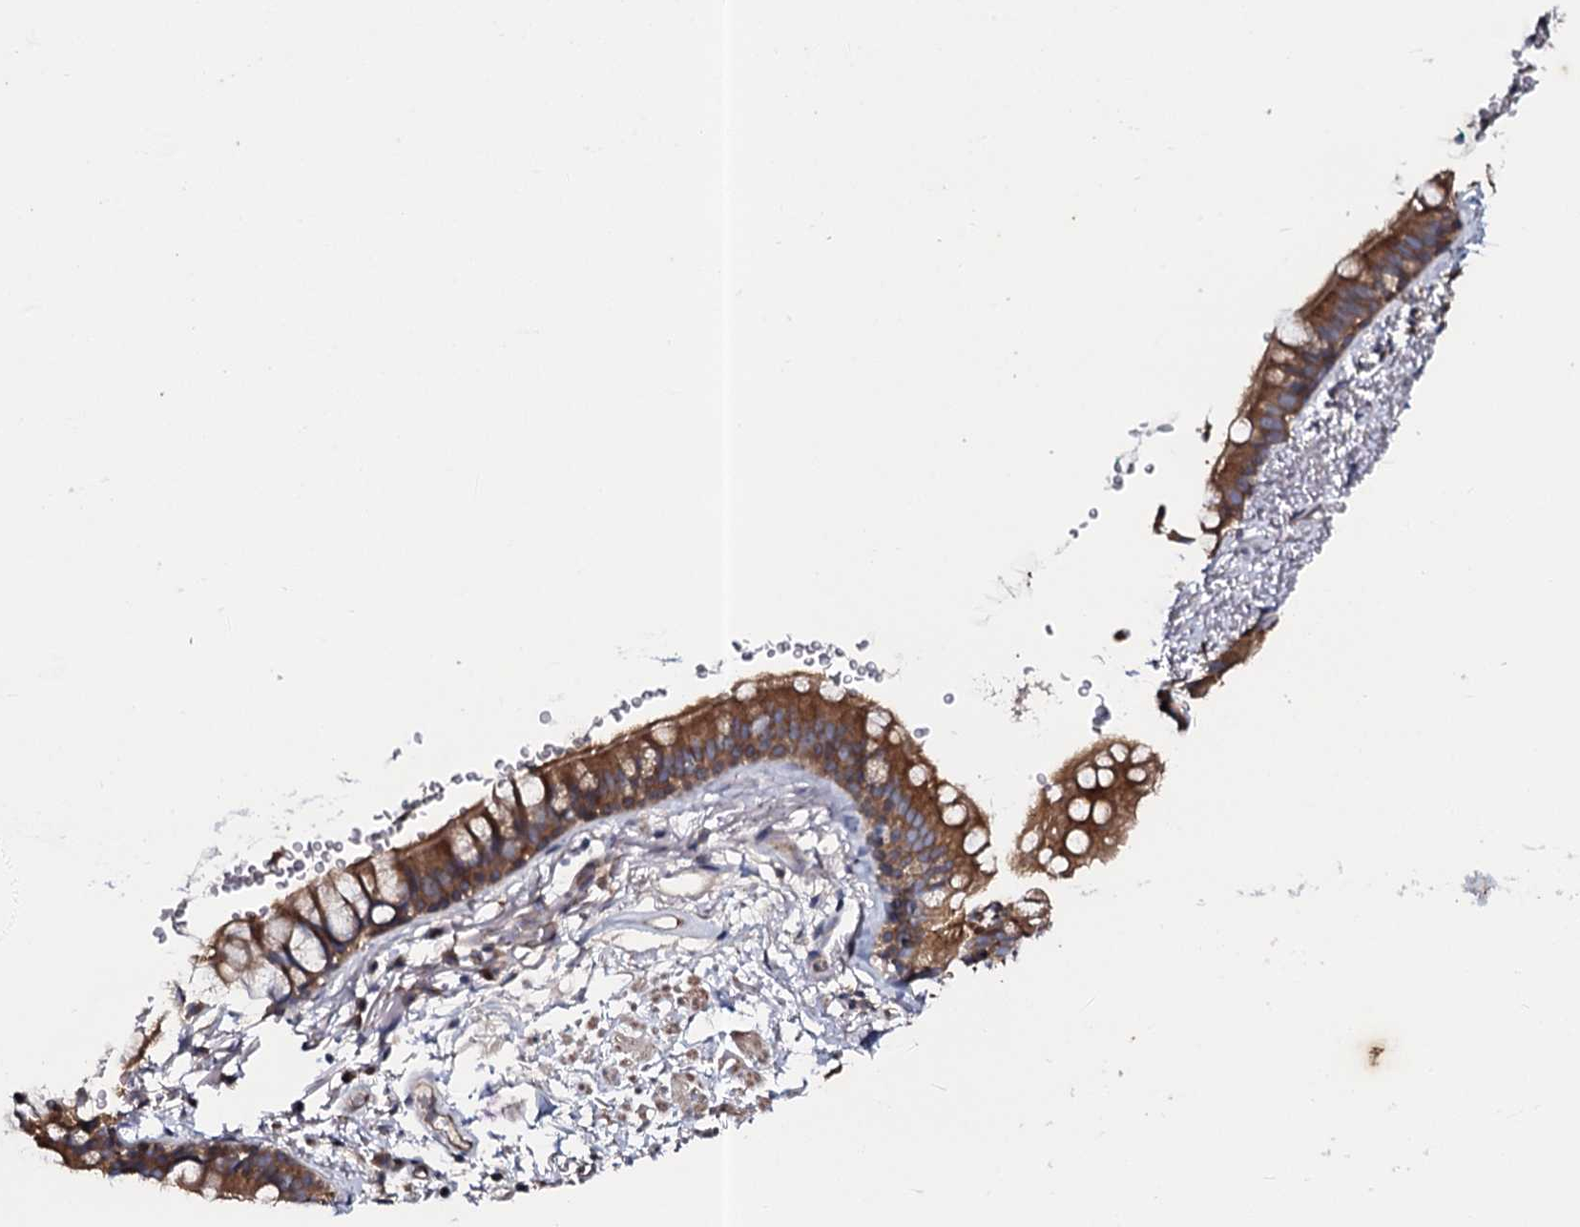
{"staining": {"intensity": "weak", "quantity": "25%-75%", "location": "cytoplasmic/membranous"}, "tissue": "adipose tissue", "cell_type": "Adipocytes", "image_type": "normal", "snomed": [{"axis": "morphology", "description": "Normal tissue, NOS"}, {"axis": "topography", "description": "Lymph node"}, {"axis": "topography", "description": "Bronchus"}], "caption": "This image demonstrates immunohistochemistry staining of benign adipose tissue, with low weak cytoplasmic/membranous expression in about 25%-75% of adipocytes.", "gene": "TMEM151A", "patient": {"sex": "male", "age": 63}}